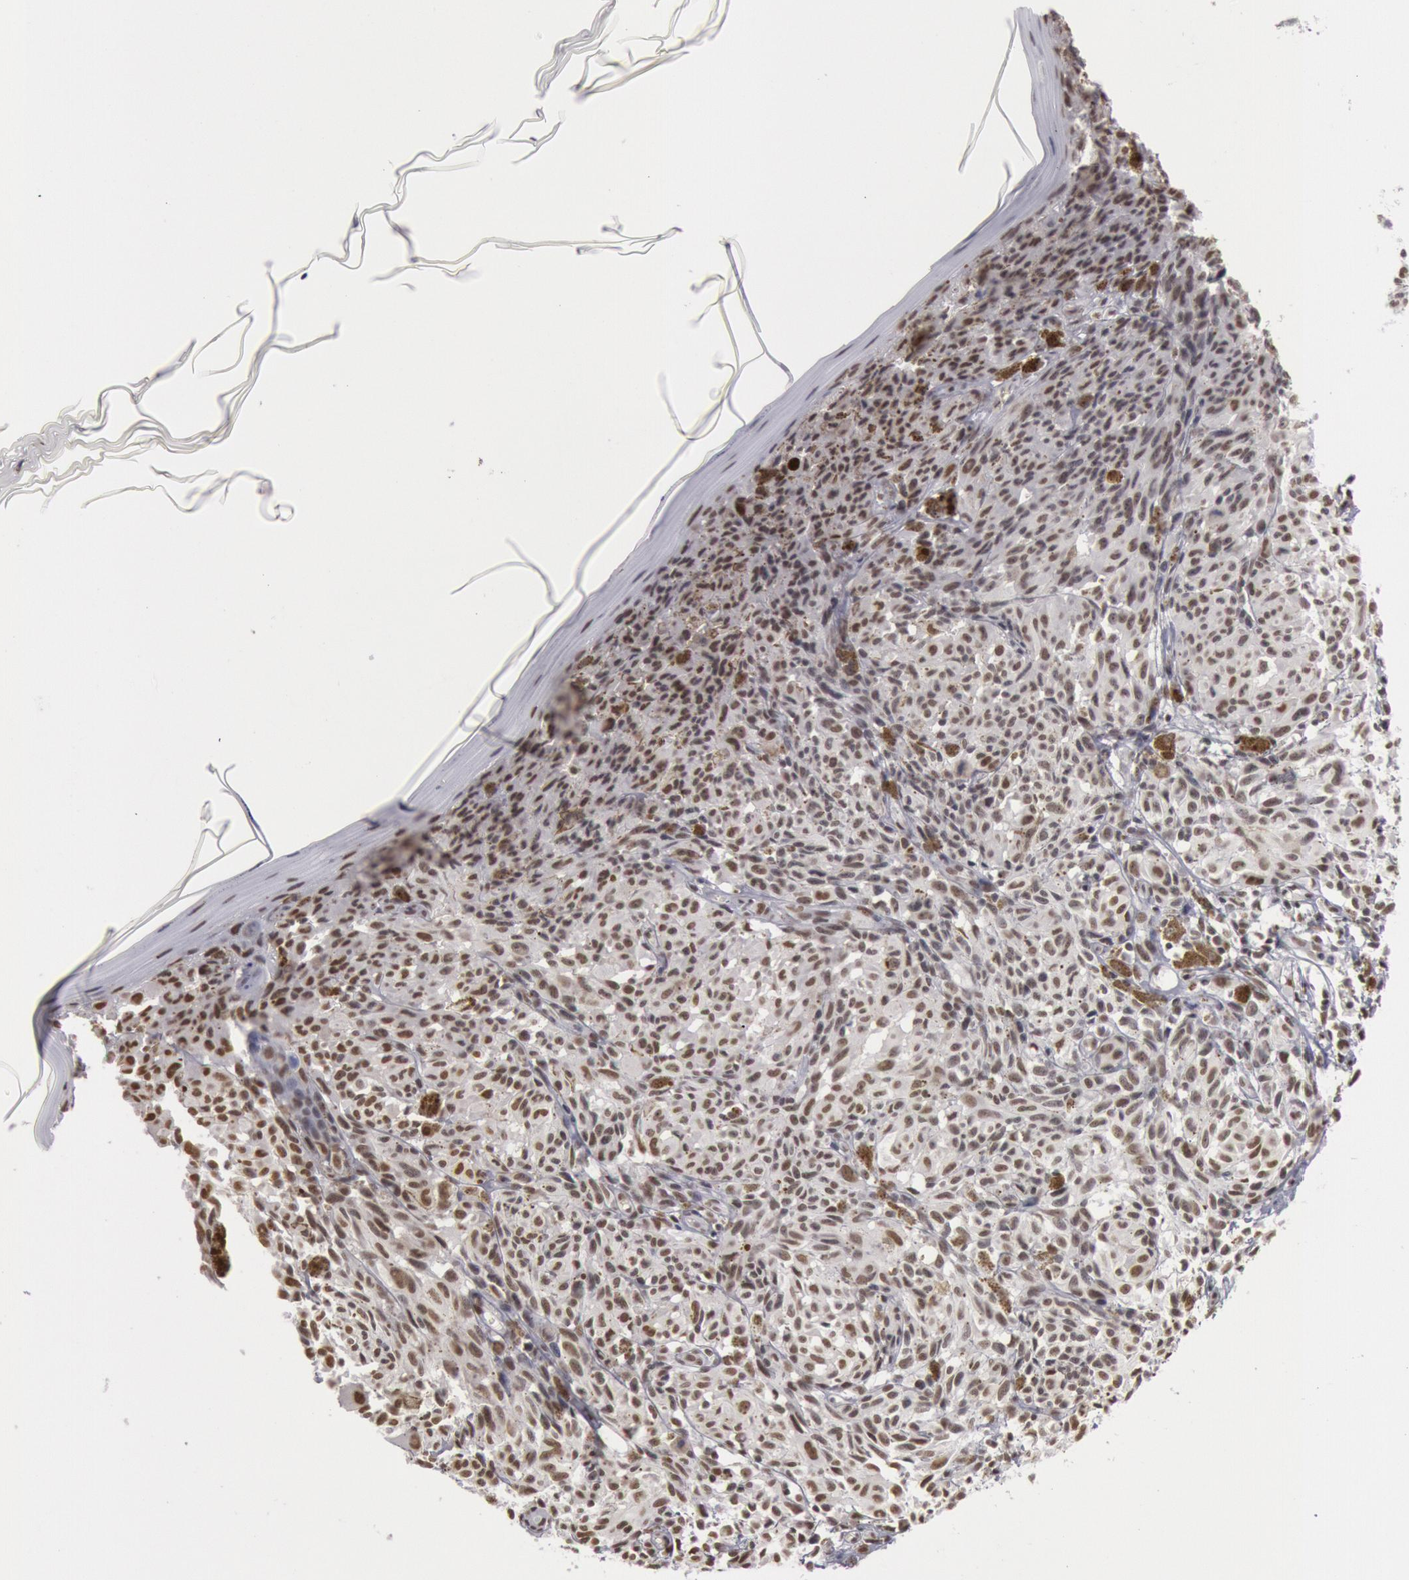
{"staining": {"intensity": "moderate", "quantity": ">75%", "location": "nuclear"}, "tissue": "melanoma", "cell_type": "Tumor cells", "image_type": "cancer", "snomed": [{"axis": "morphology", "description": "Malignant melanoma, NOS"}, {"axis": "topography", "description": "Skin"}], "caption": "IHC of melanoma reveals medium levels of moderate nuclear positivity in approximately >75% of tumor cells. (brown staining indicates protein expression, while blue staining denotes nuclei).", "gene": "ESS2", "patient": {"sex": "male", "age": 67}}